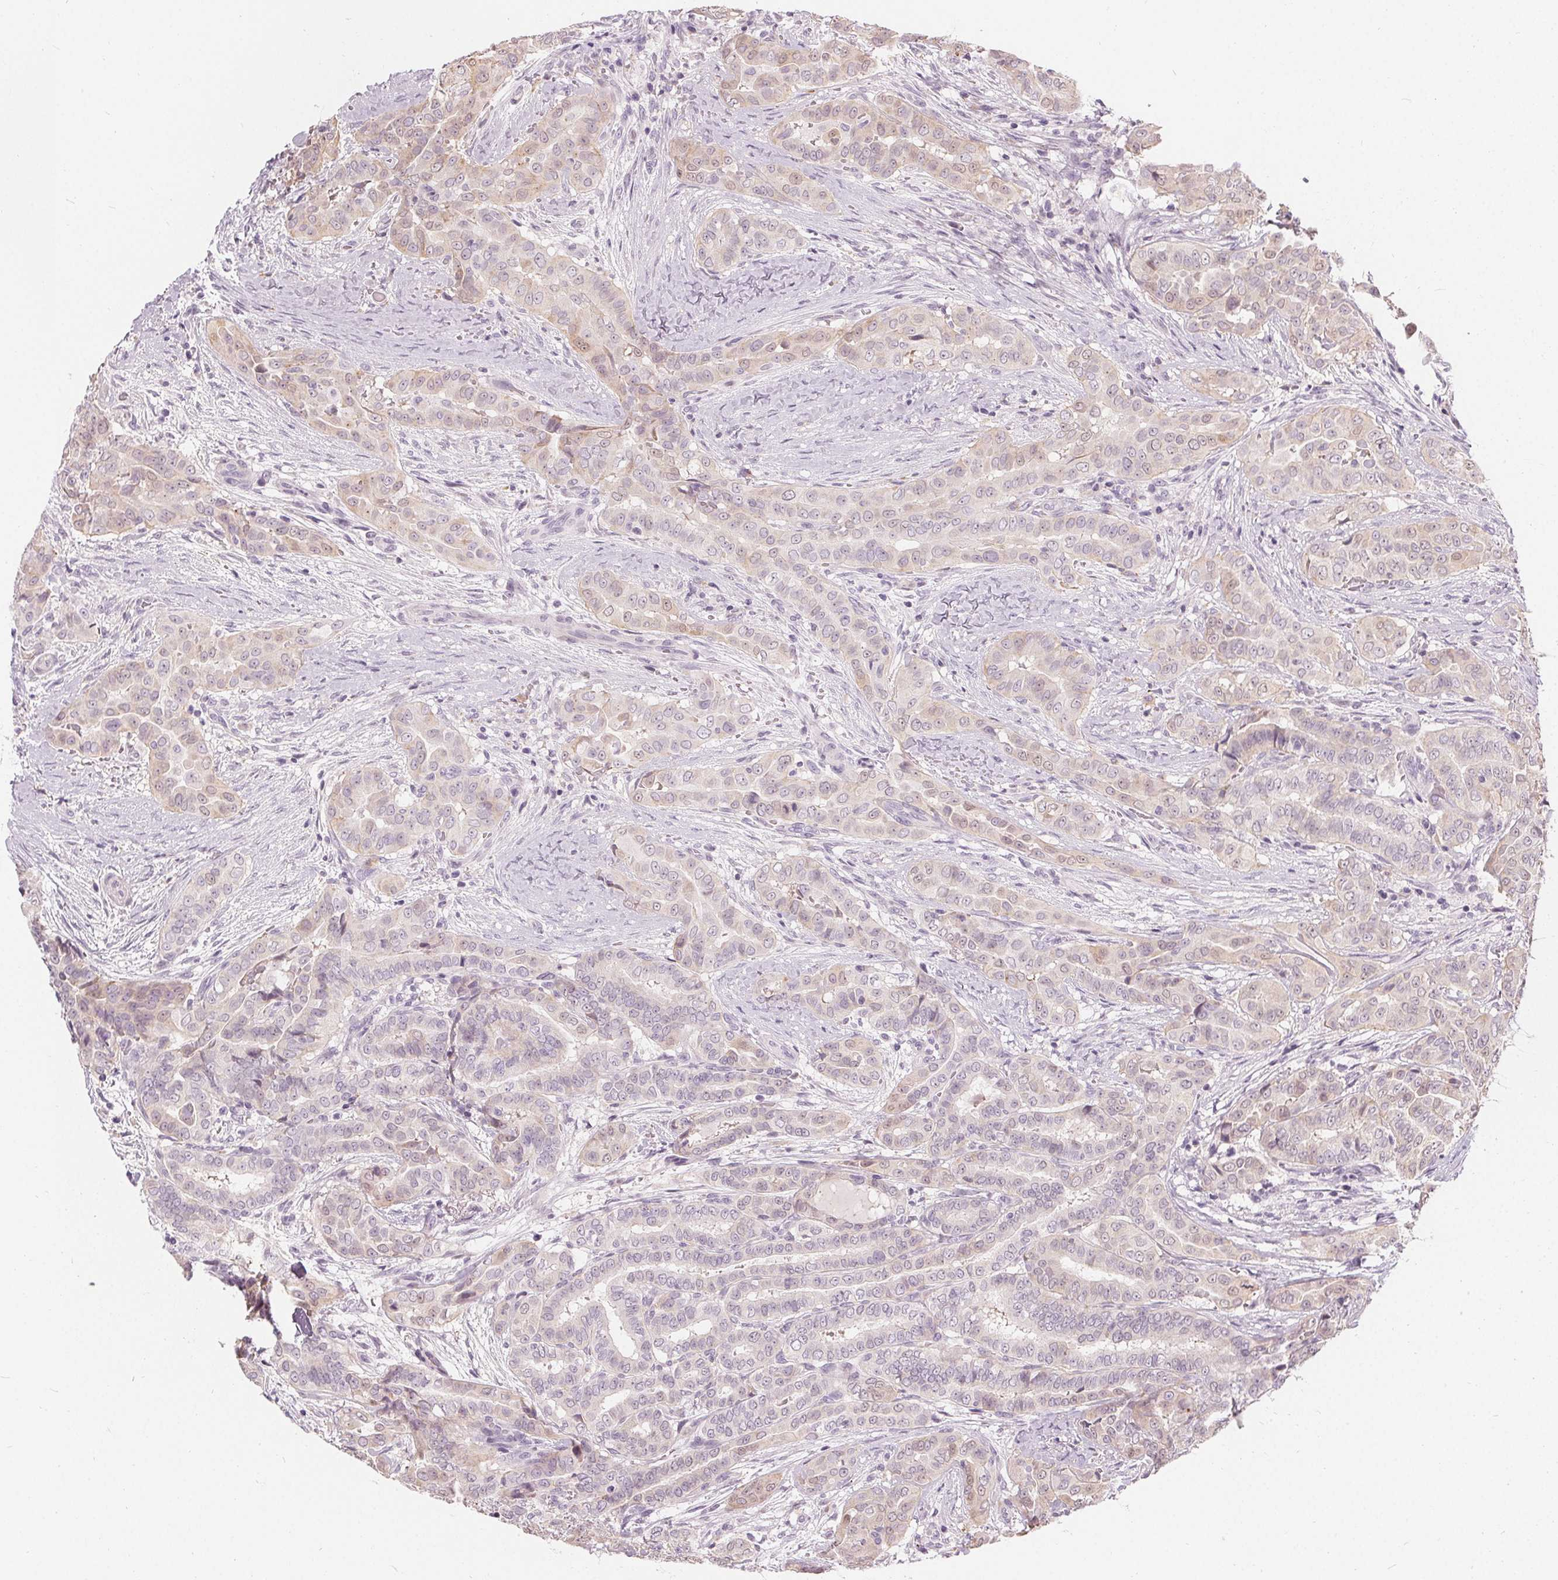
{"staining": {"intensity": "weak", "quantity": "<25%", "location": "cytoplasmic/membranous,nuclear"}, "tissue": "thyroid cancer", "cell_type": "Tumor cells", "image_type": "cancer", "snomed": [{"axis": "morphology", "description": "Papillary adenocarcinoma, NOS"}, {"axis": "morphology", "description": "Papillary adenoma metastatic"}, {"axis": "topography", "description": "Thyroid gland"}], "caption": "Histopathology image shows no protein expression in tumor cells of thyroid cancer (papillary adenocarcinoma) tissue.", "gene": "HOPX", "patient": {"sex": "female", "age": 50}}